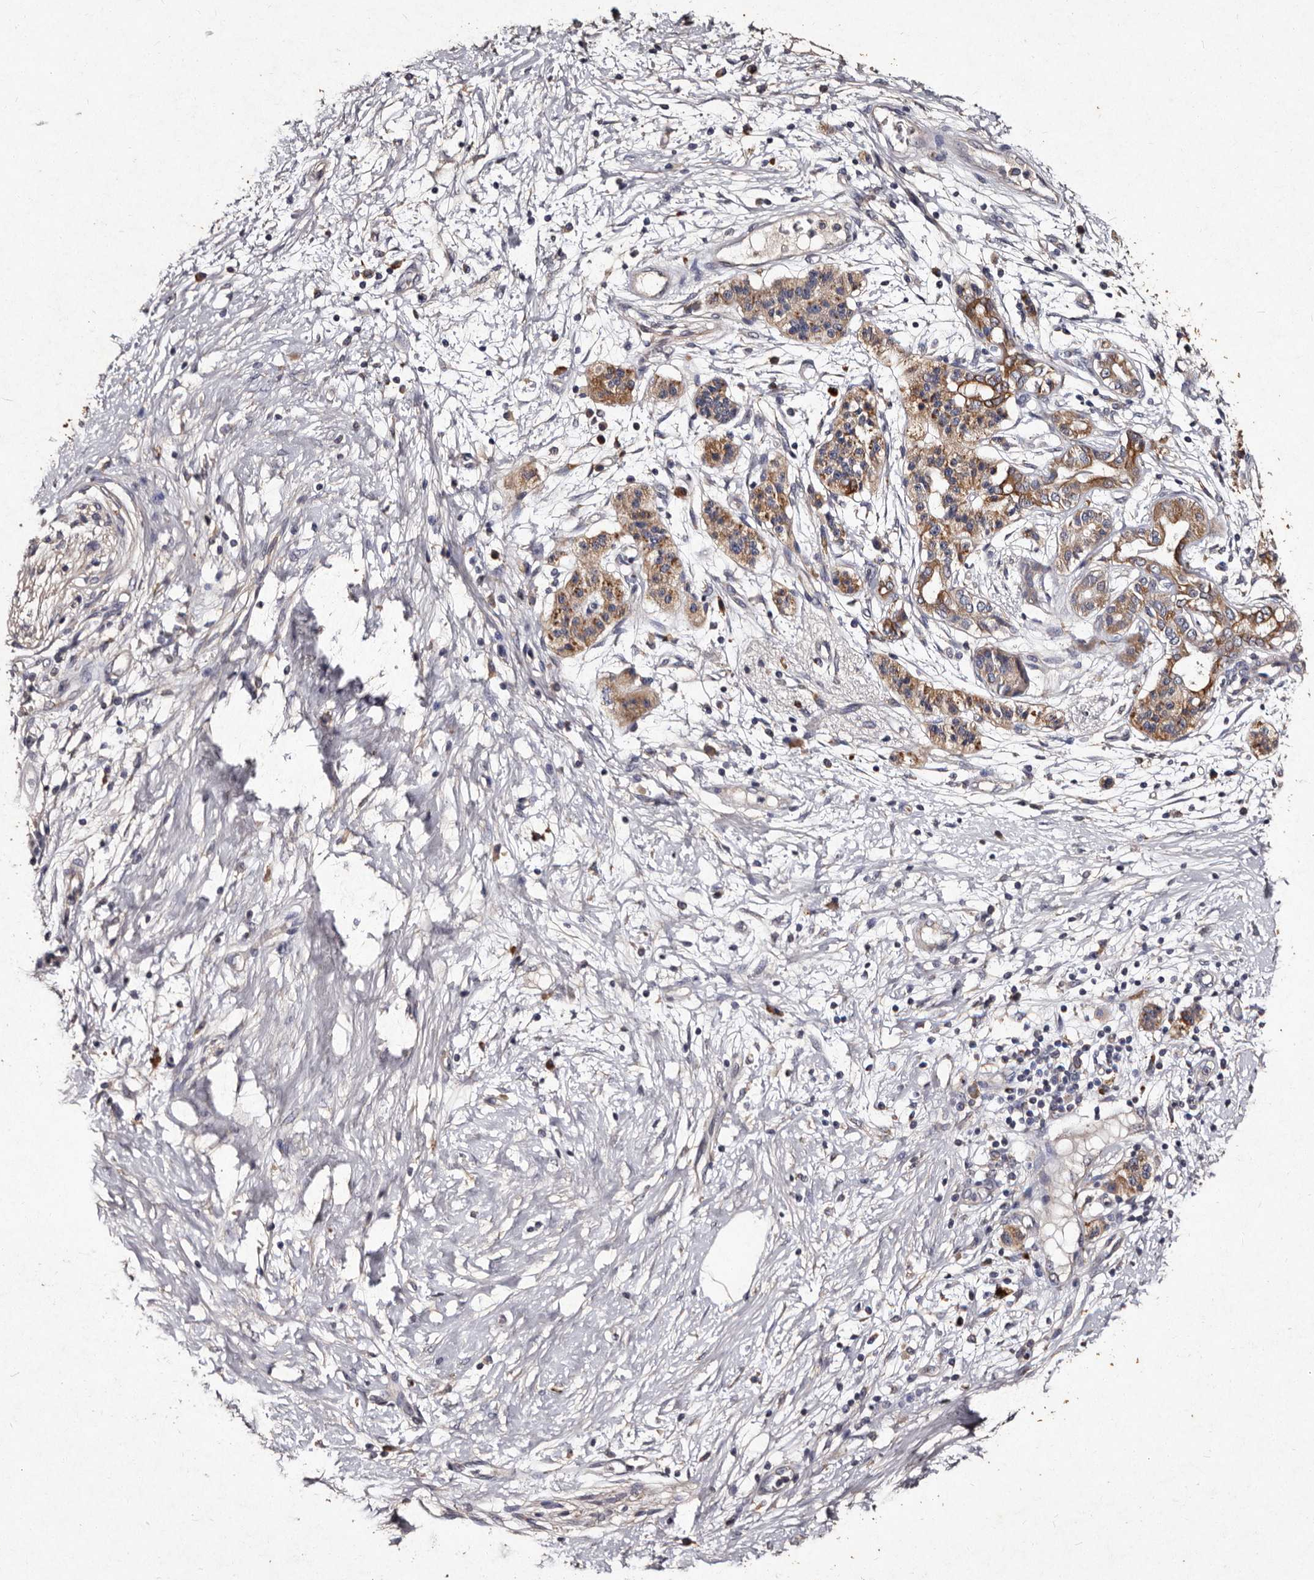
{"staining": {"intensity": "moderate", "quantity": ">75%", "location": "cytoplasmic/membranous"}, "tissue": "pancreatic cancer", "cell_type": "Tumor cells", "image_type": "cancer", "snomed": [{"axis": "morphology", "description": "Adenocarcinoma, NOS"}, {"axis": "topography", "description": "Pancreas"}], "caption": "Immunohistochemical staining of human pancreatic cancer displays medium levels of moderate cytoplasmic/membranous protein positivity in approximately >75% of tumor cells.", "gene": "TFB1M", "patient": {"sex": "male", "age": 50}}